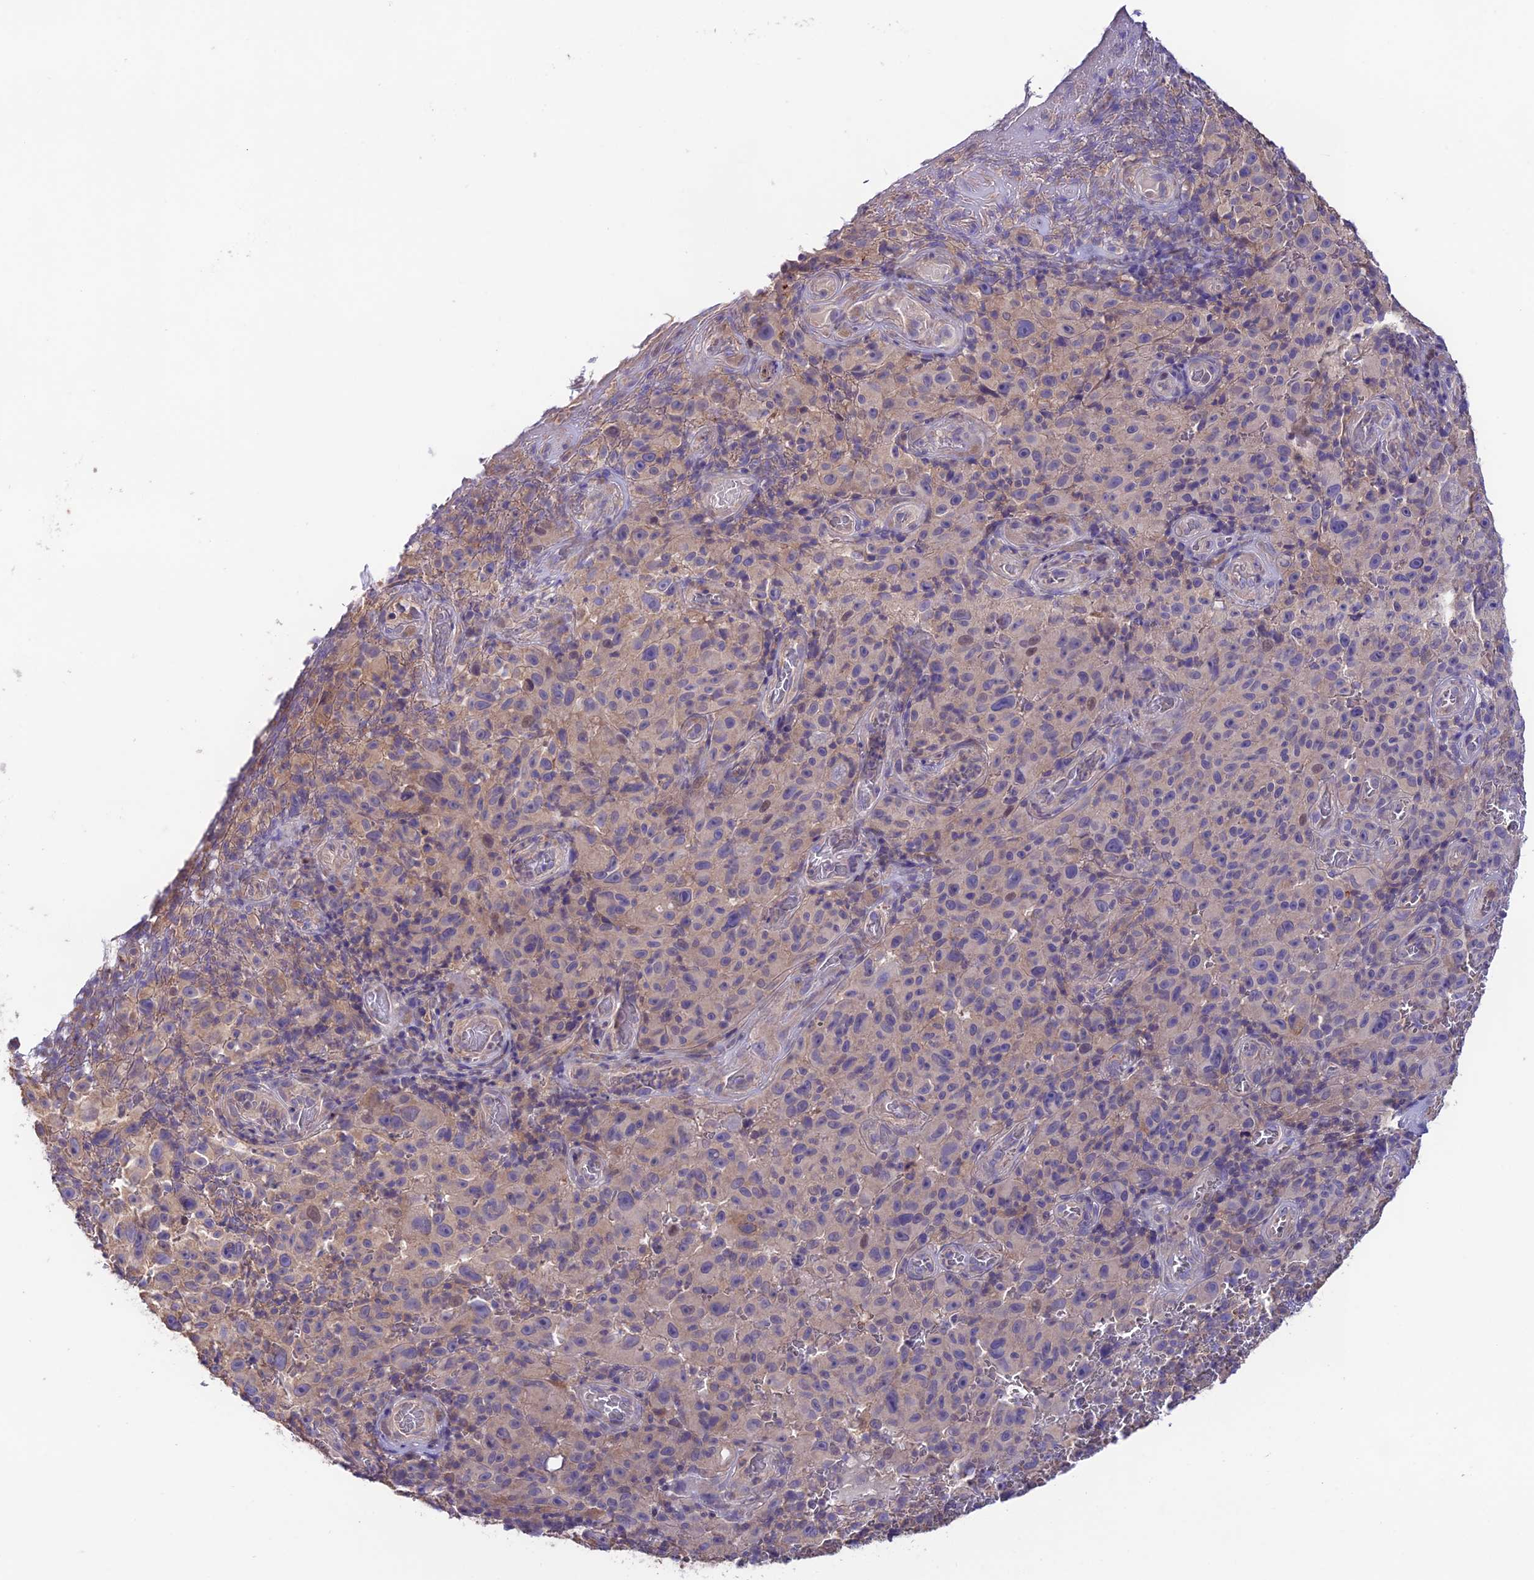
{"staining": {"intensity": "weak", "quantity": "25%-75%", "location": "cytoplasmic/membranous"}, "tissue": "melanoma", "cell_type": "Tumor cells", "image_type": "cancer", "snomed": [{"axis": "morphology", "description": "Malignant melanoma, NOS"}, {"axis": "topography", "description": "Skin"}], "caption": "Immunohistochemistry (IHC) (DAB) staining of human malignant melanoma reveals weak cytoplasmic/membranous protein staining in about 25%-75% of tumor cells. Using DAB (3,3'-diaminobenzidine) (brown) and hematoxylin (blue) stains, captured at high magnification using brightfield microscopy.", "gene": "BRME1", "patient": {"sex": "female", "age": 82}}